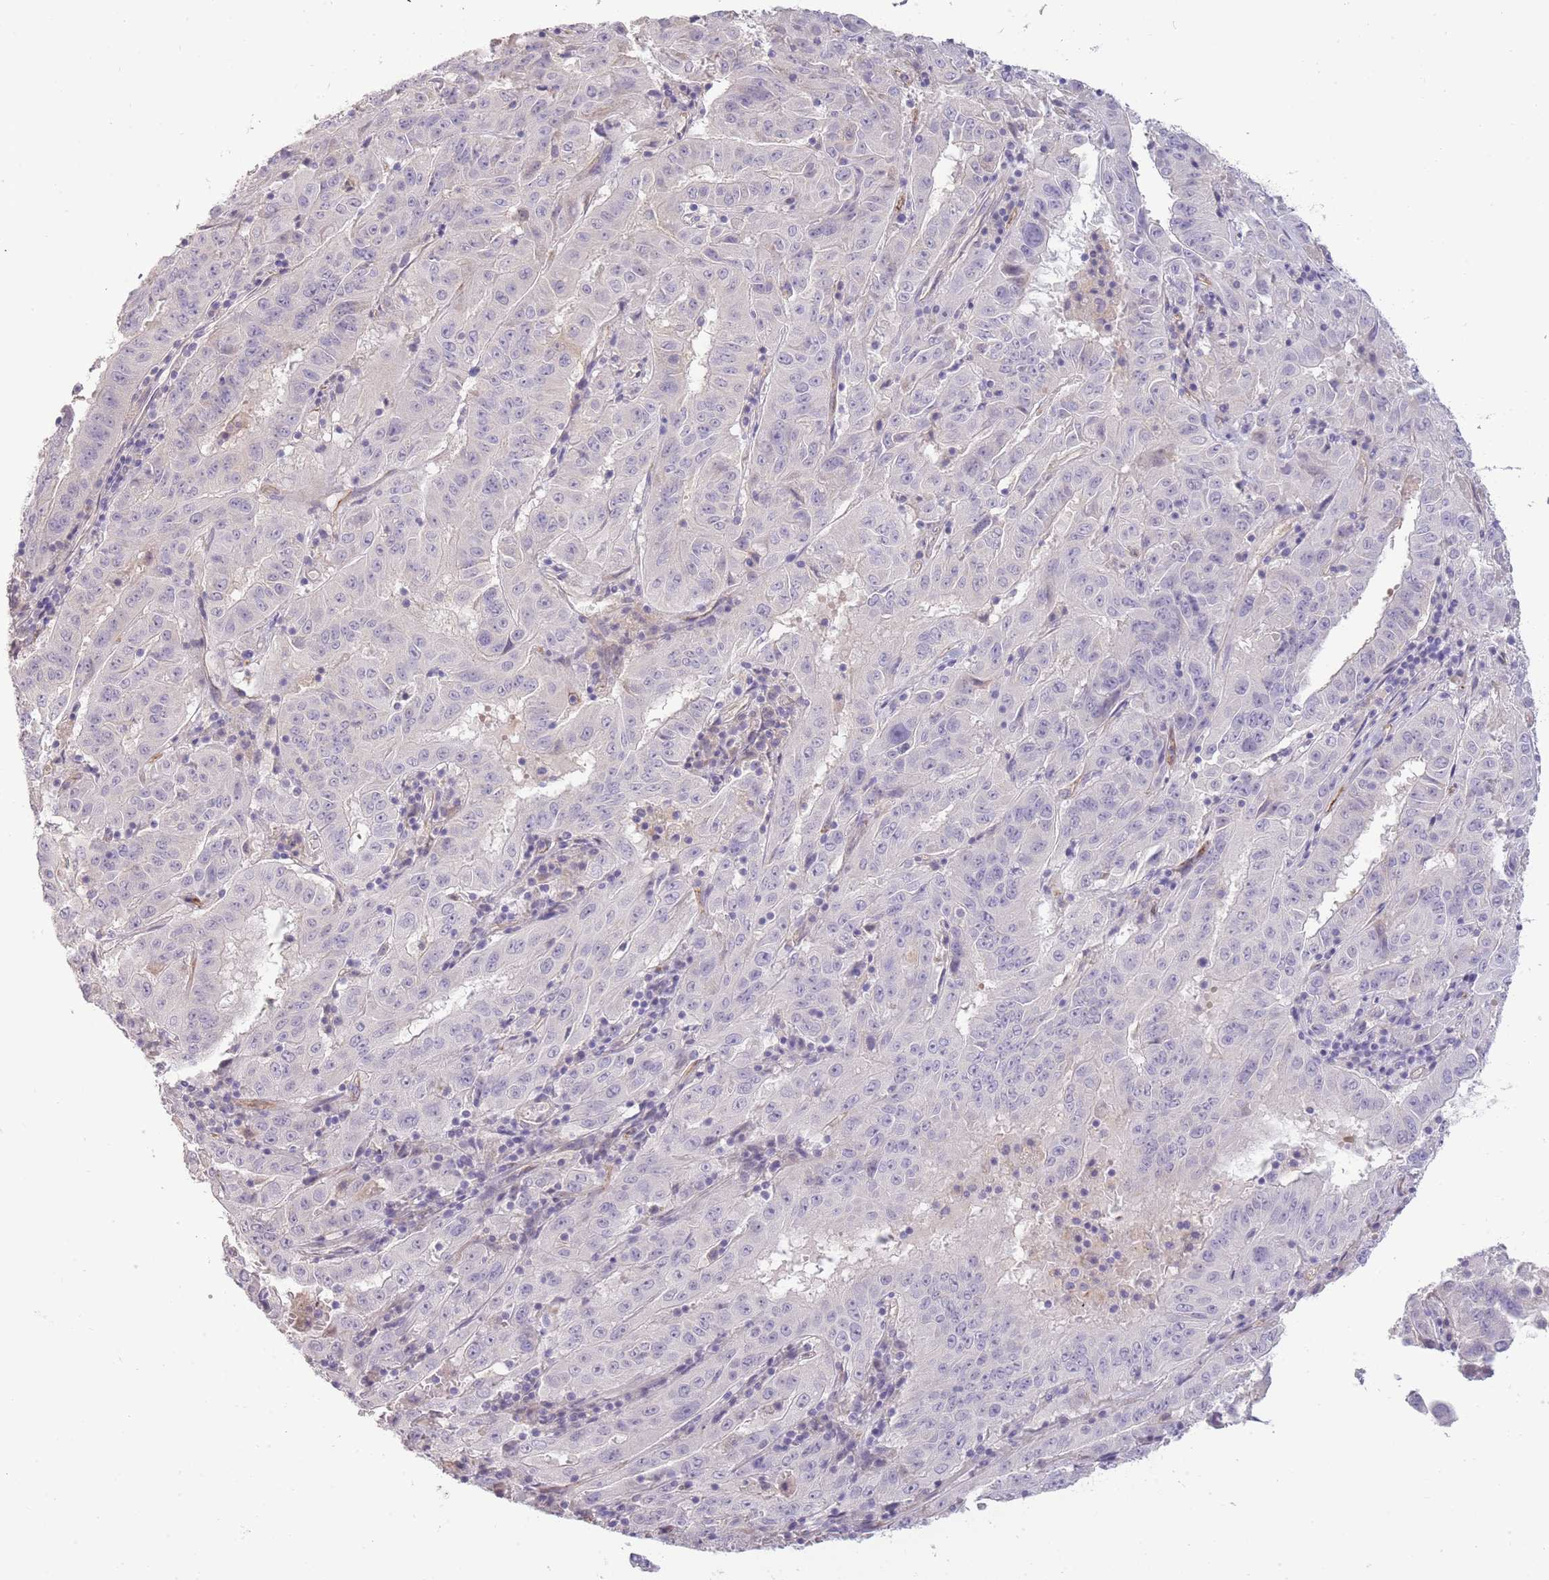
{"staining": {"intensity": "negative", "quantity": "none", "location": "none"}, "tissue": "pancreatic cancer", "cell_type": "Tumor cells", "image_type": "cancer", "snomed": [{"axis": "morphology", "description": "Adenocarcinoma, NOS"}, {"axis": "topography", "description": "Pancreas"}], "caption": "Tumor cells are negative for brown protein staining in pancreatic cancer.", "gene": "SLC8A2", "patient": {"sex": "male", "age": 63}}